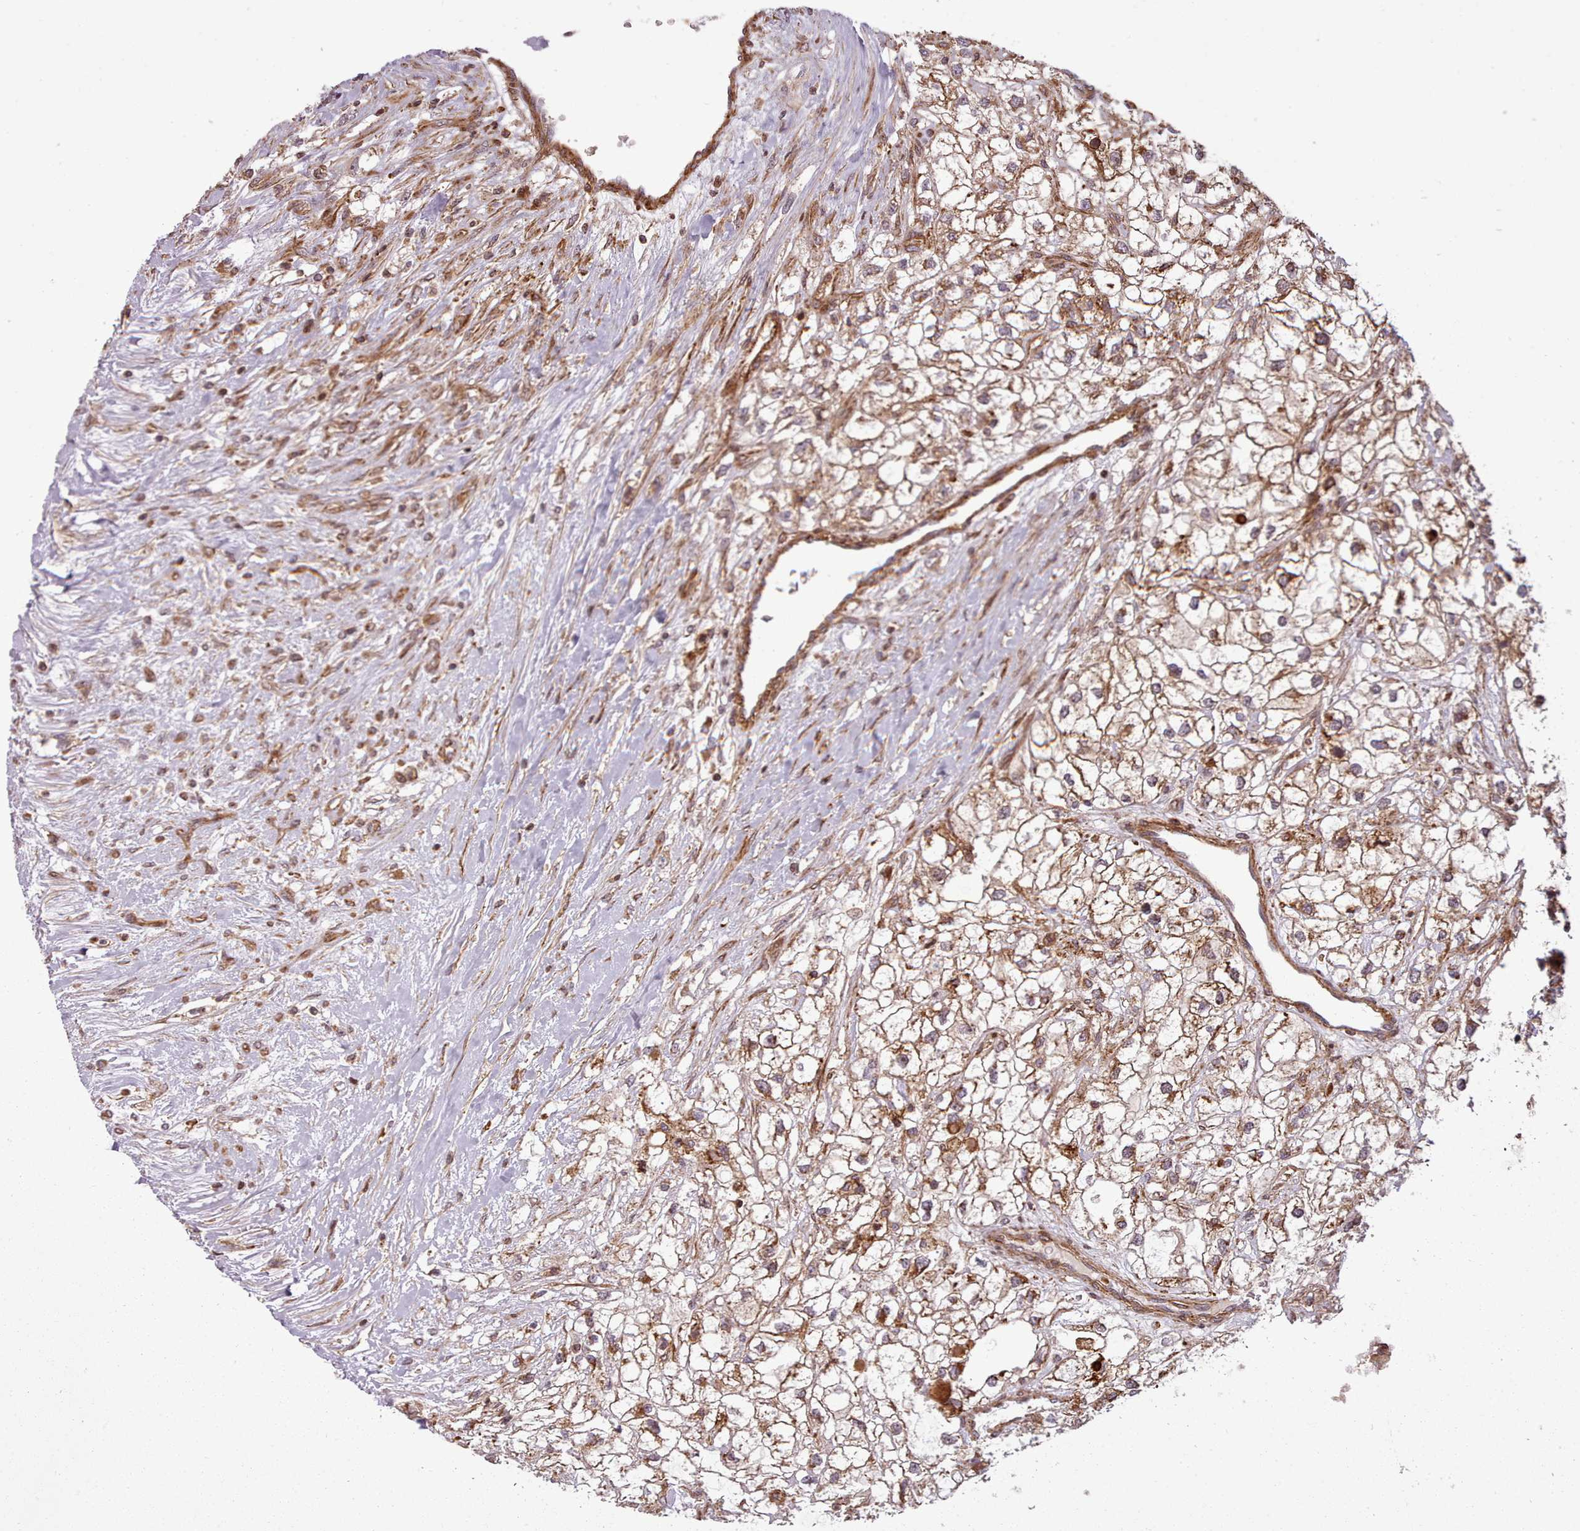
{"staining": {"intensity": "moderate", "quantity": "25%-75%", "location": "cytoplasmic/membranous,nuclear"}, "tissue": "renal cancer", "cell_type": "Tumor cells", "image_type": "cancer", "snomed": [{"axis": "morphology", "description": "Adenocarcinoma, NOS"}, {"axis": "topography", "description": "Kidney"}], "caption": "A photomicrograph of renal cancer (adenocarcinoma) stained for a protein demonstrates moderate cytoplasmic/membranous and nuclear brown staining in tumor cells. The staining was performed using DAB to visualize the protein expression in brown, while the nuclei were stained in blue with hematoxylin (Magnification: 20x).", "gene": "NLRP7", "patient": {"sex": "male", "age": 59}}